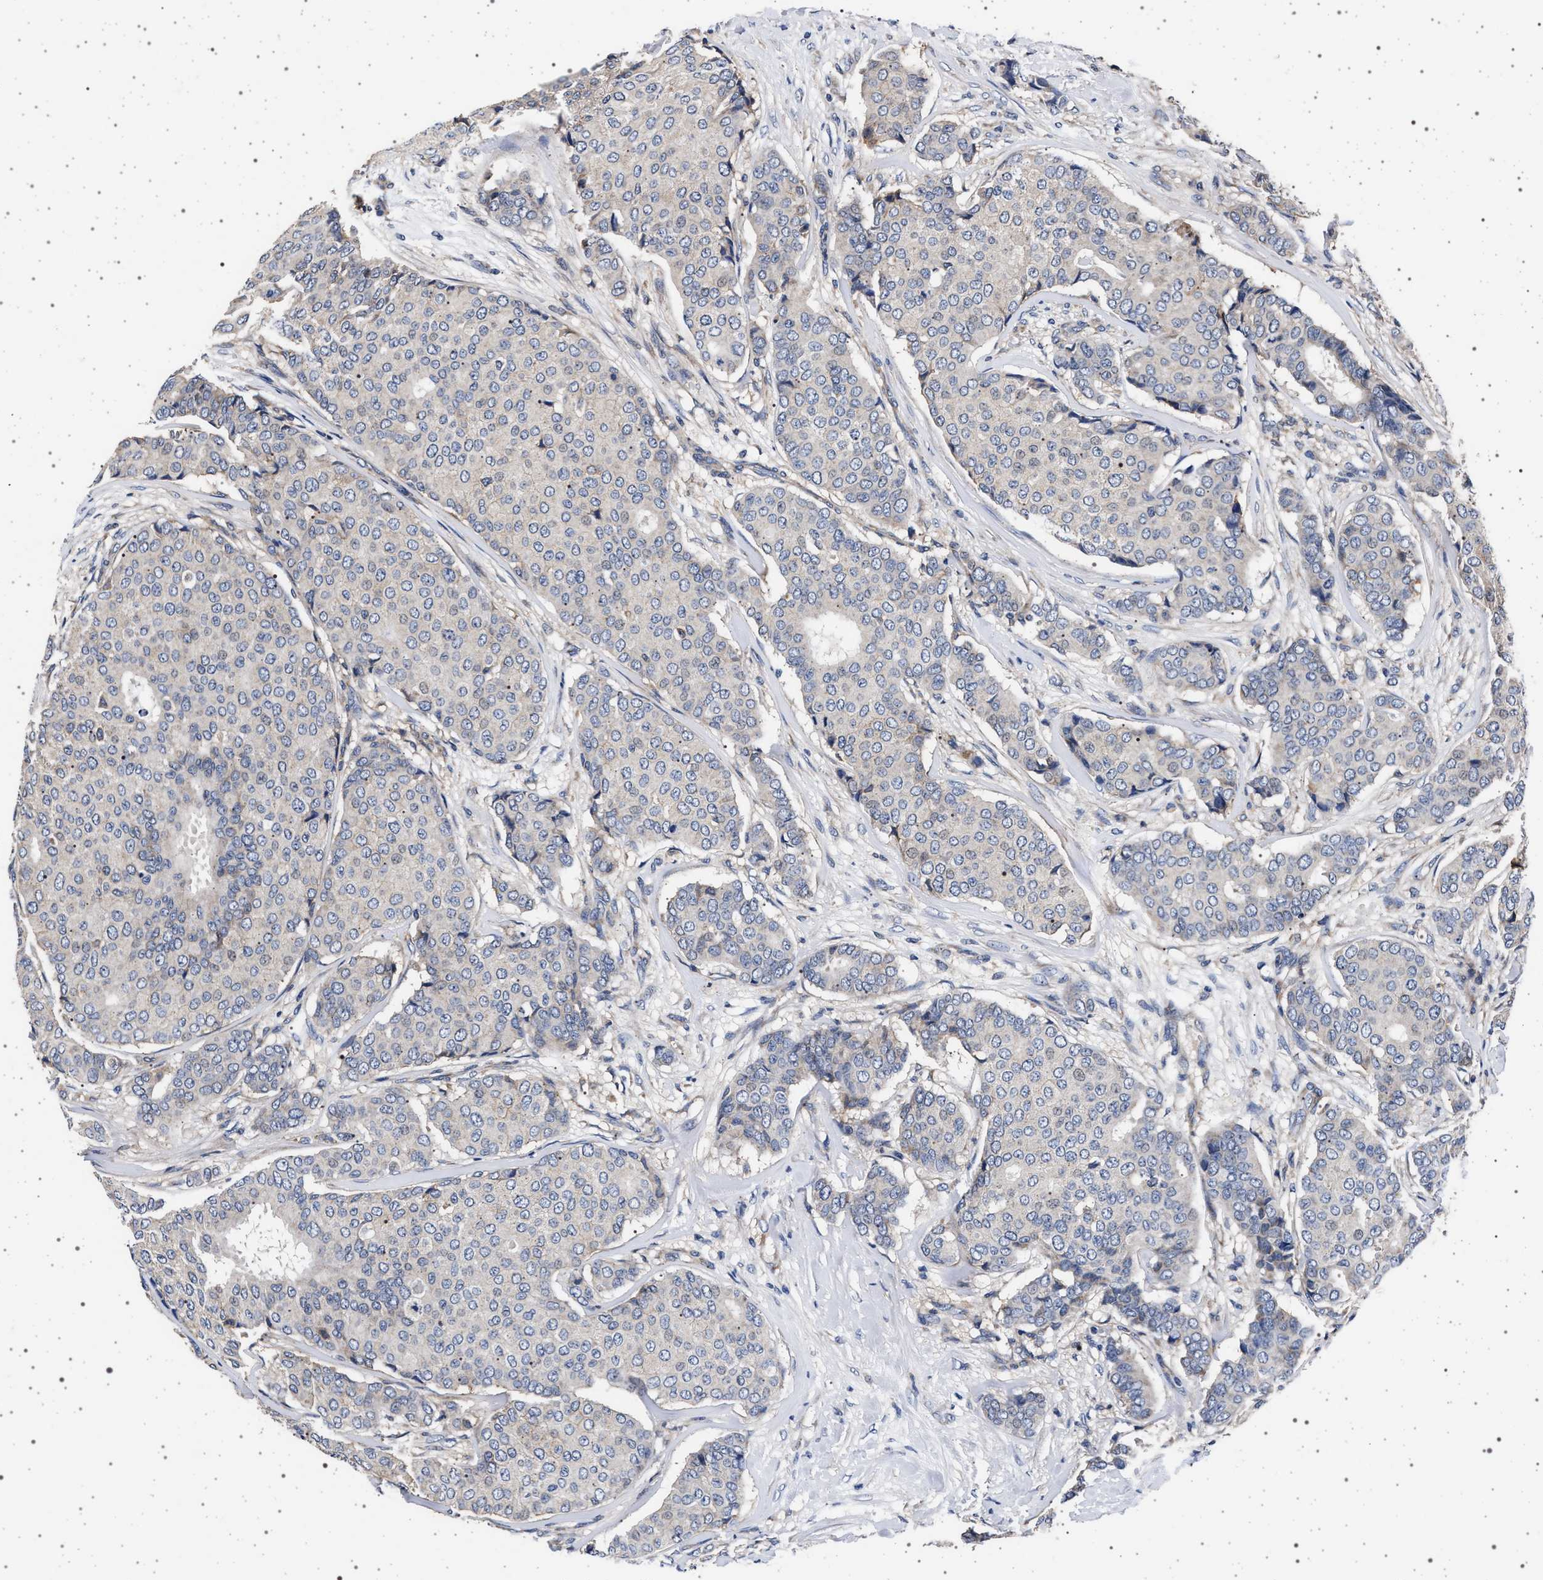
{"staining": {"intensity": "negative", "quantity": "none", "location": "none"}, "tissue": "breast cancer", "cell_type": "Tumor cells", "image_type": "cancer", "snomed": [{"axis": "morphology", "description": "Duct carcinoma"}, {"axis": "topography", "description": "Breast"}], "caption": "There is no significant expression in tumor cells of invasive ductal carcinoma (breast).", "gene": "MAP3K2", "patient": {"sex": "female", "age": 75}}